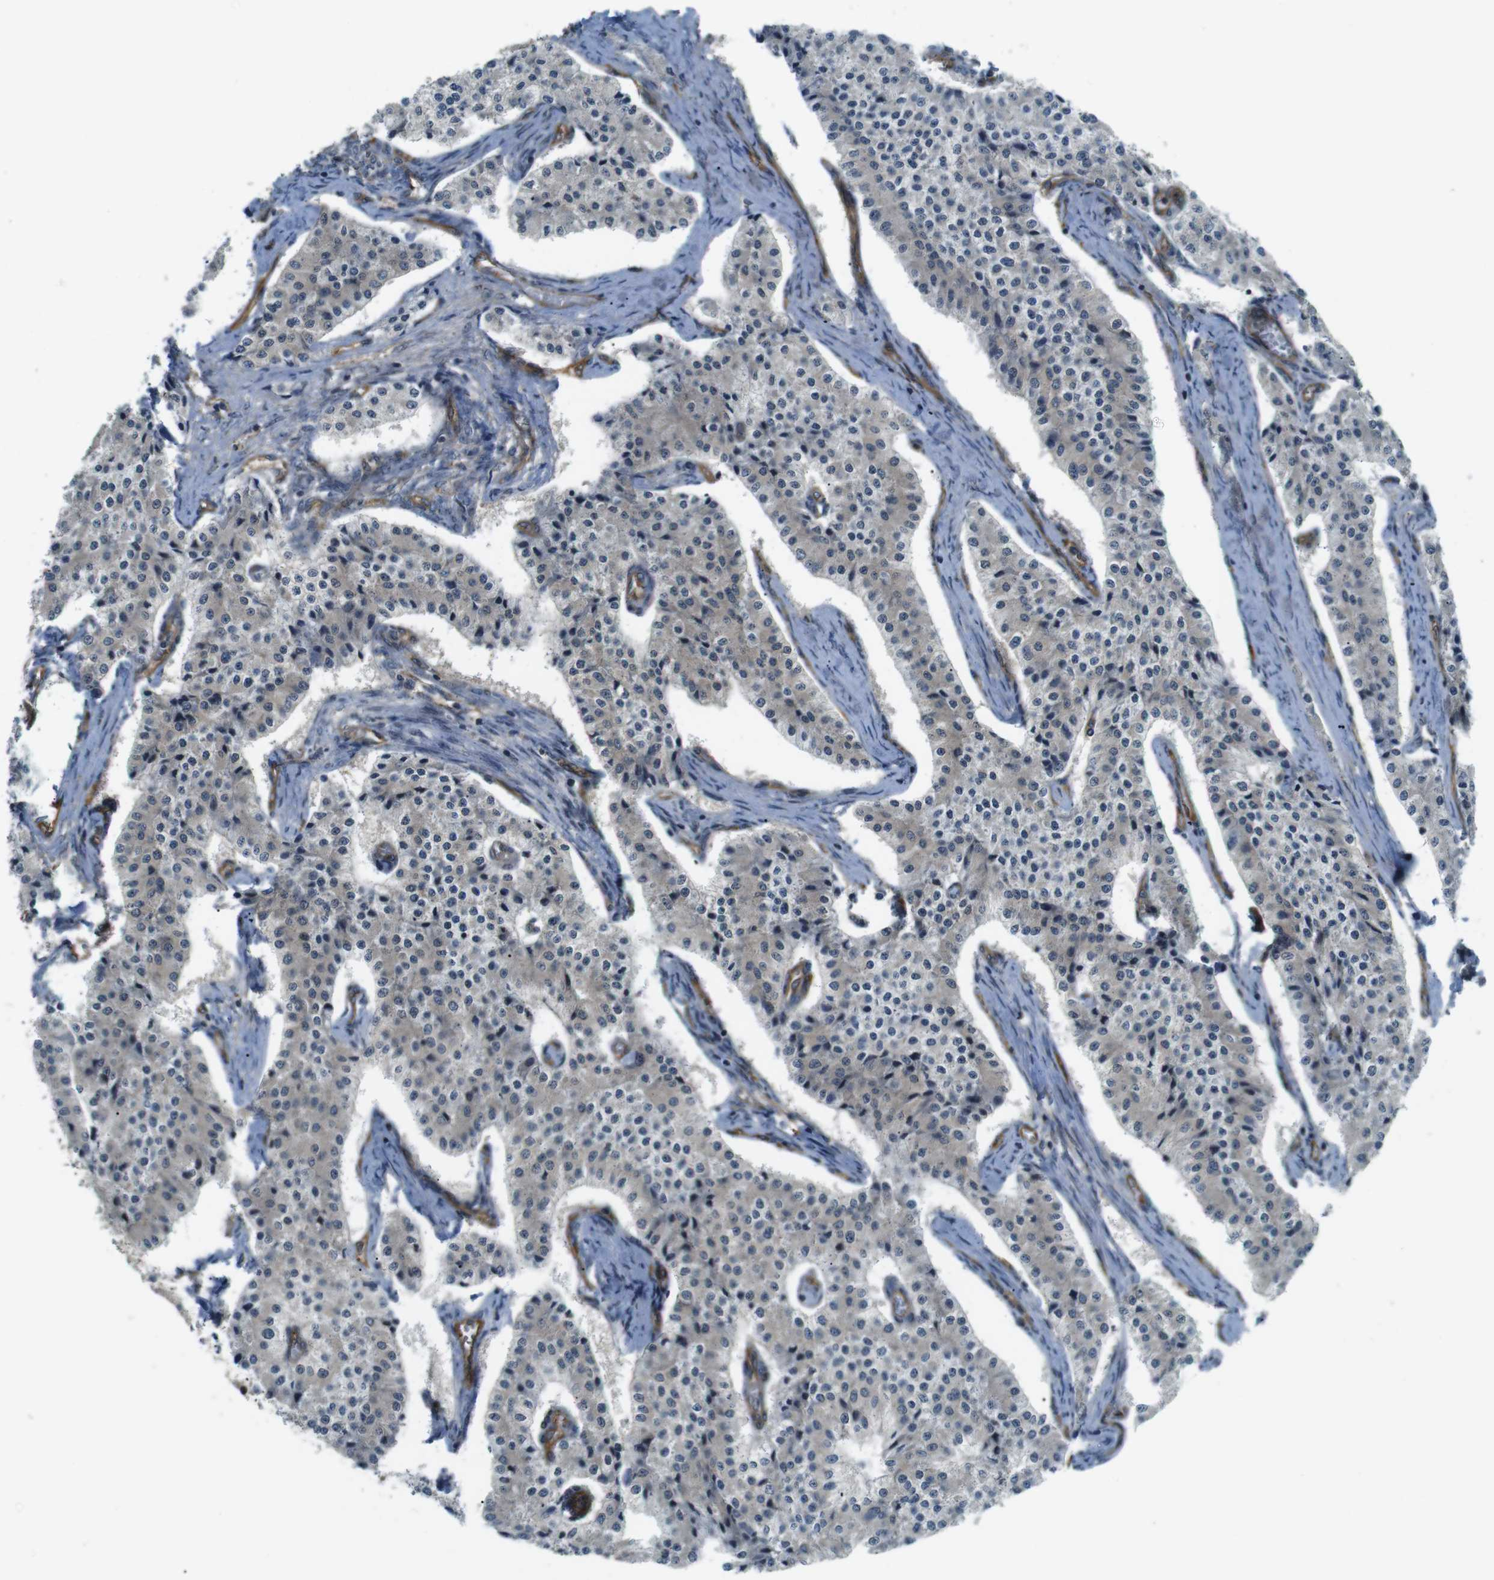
{"staining": {"intensity": "negative", "quantity": "none", "location": "none"}, "tissue": "carcinoid", "cell_type": "Tumor cells", "image_type": "cancer", "snomed": [{"axis": "morphology", "description": "Carcinoid, malignant, NOS"}, {"axis": "topography", "description": "Colon"}], "caption": "This is a micrograph of IHC staining of carcinoid (malignant), which shows no expression in tumor cells.", "gene": "TSC1", "patient": {"sex": "female", "age": 52}}